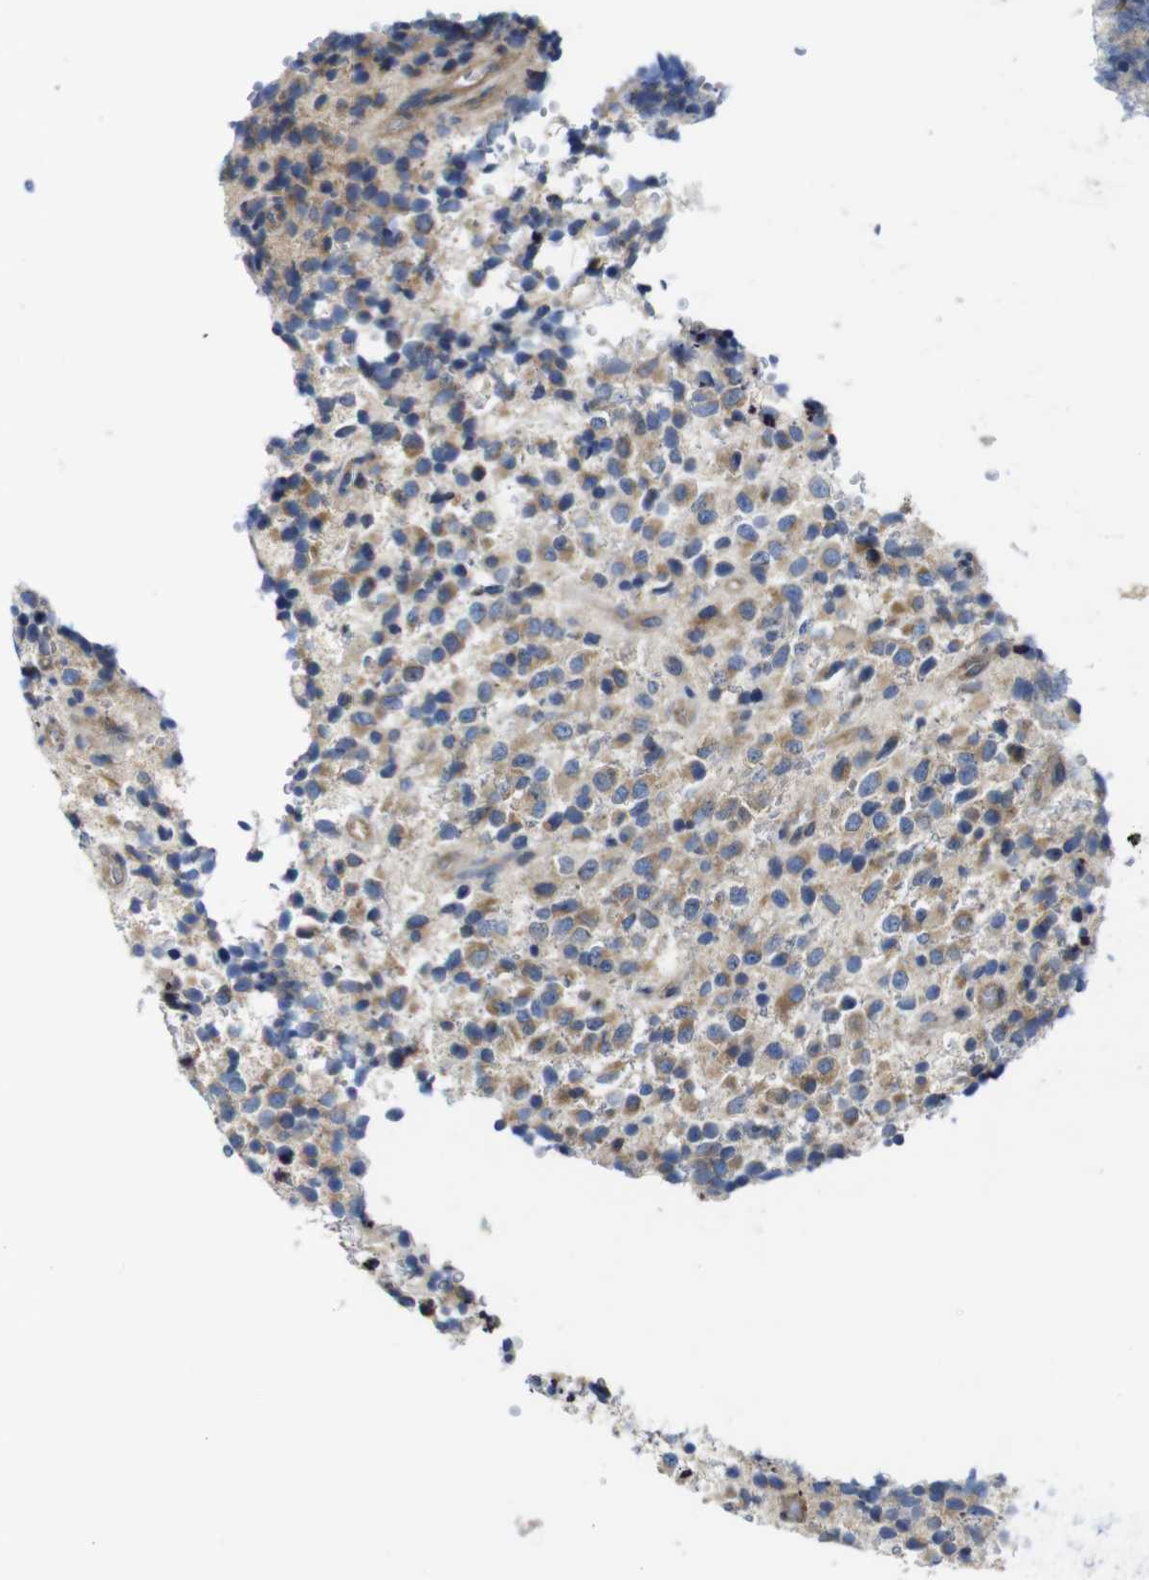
{"staining": {"intensity": "weak", "quantity": ">75%", "location": "cytoplasmic/membranous"}, "tissue": "glioma", "cell_type": "Tumor cells", "image_type": "cancer", "snomed": [{"axis": "morphology", "description": "Glioma, malignant, High grade"}, {"axis": "topography", "description": "pancreas cauda"}], "caption": "High-grade glioma (malignant) was stained to show a protein in brown. There is low levels of weak cytoplasmic/membranous positivity in about >75% of tumor cells. (IHC, brightfield microscopy, high magnification).", "gene": "DDRGK1", "patient": {"sex": "male", "age": 60}}